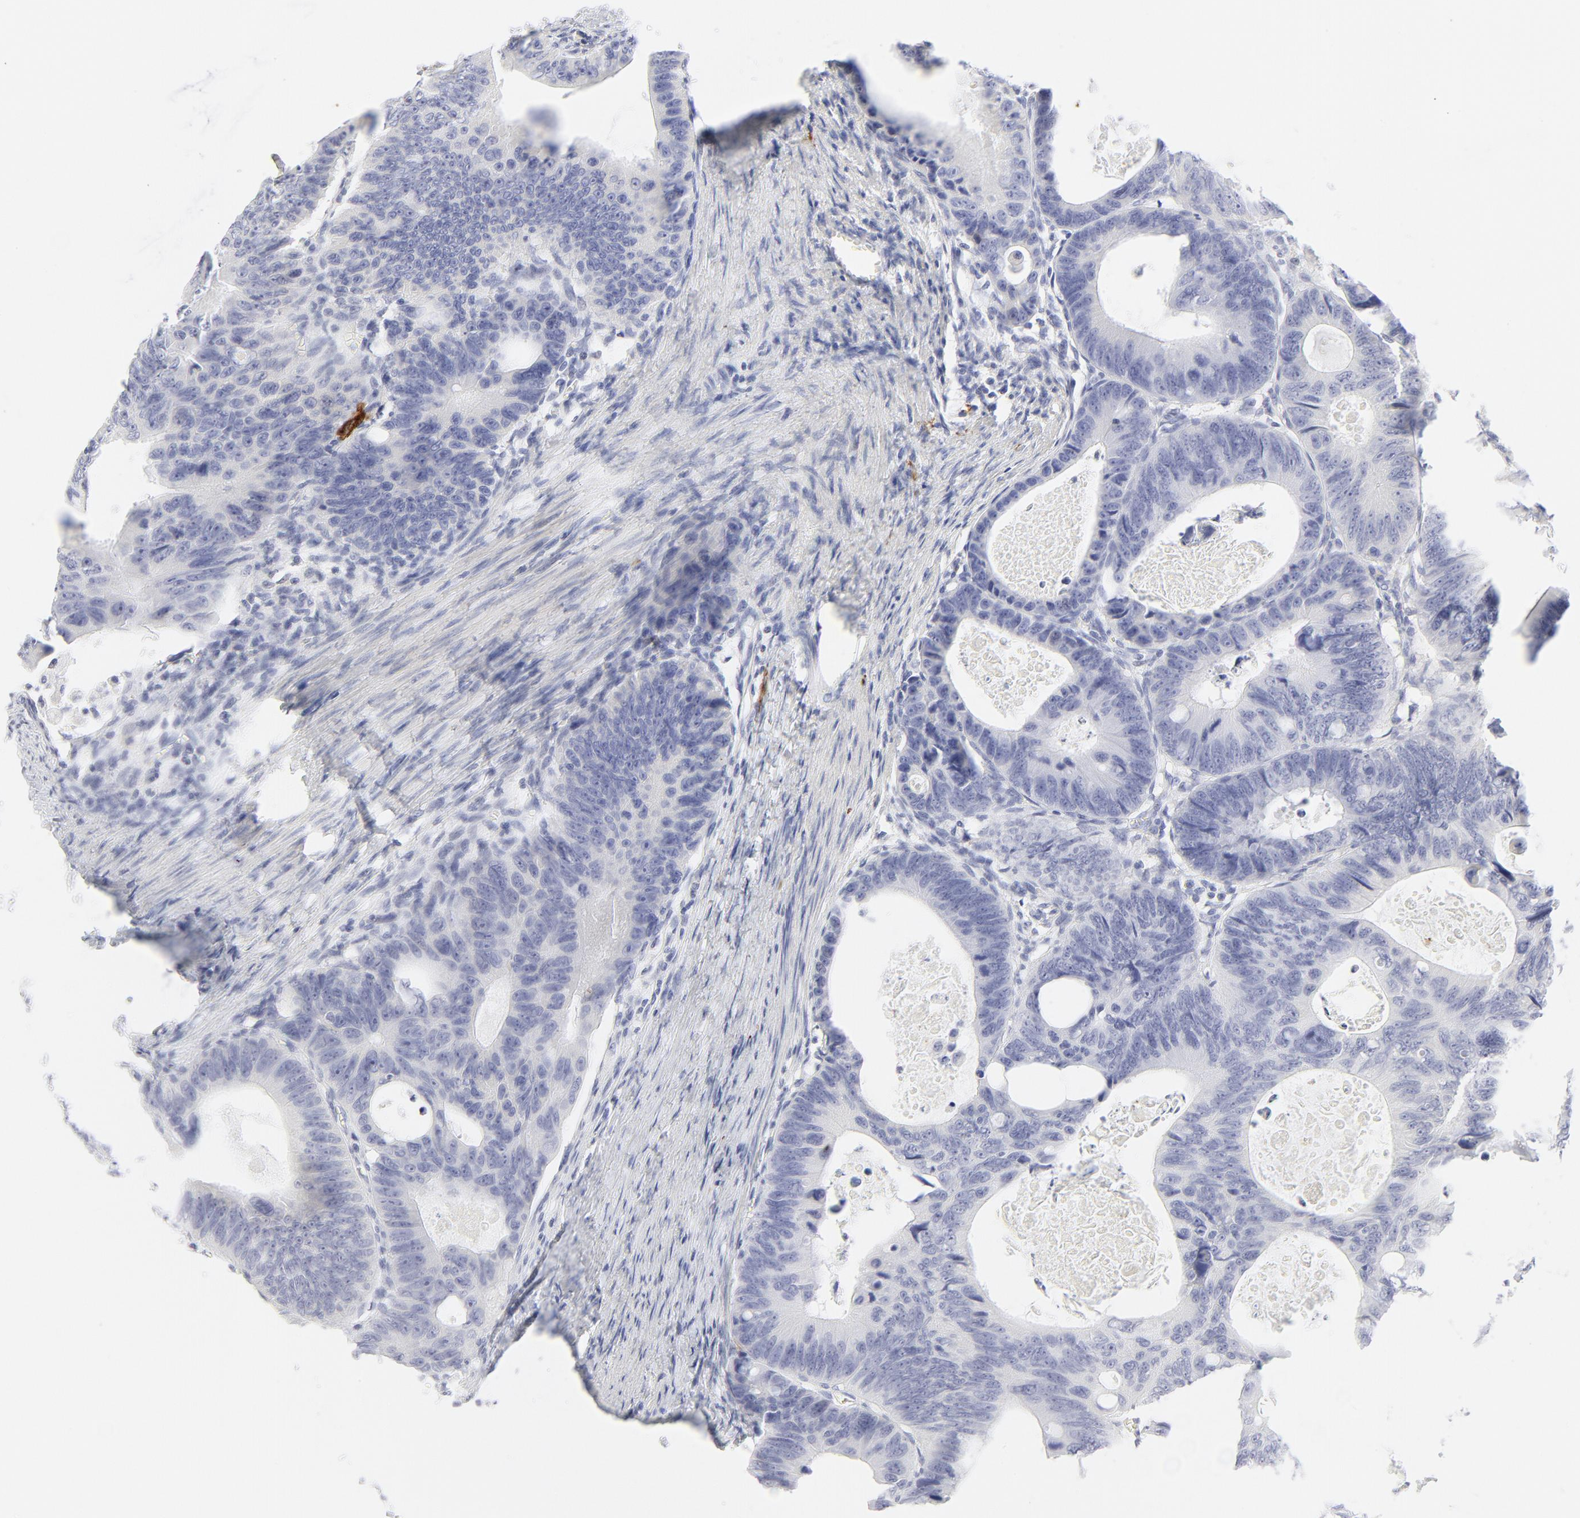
{"staining": {"intensity": "negative", "quantity": "none", "location": "none"}, "tissue": "colorectal cancer", "cell_type": "Tumor cells", "image_type": "cancer", "snomed": [{"axis": "morphology", "description": "Adenocarcinoma, NOS"}, {"axis": "topography", "description": "Colon"}], "caption": "DAB (3,3'-diaminobenzidine) immunohistochemical staining of colorectal cancer (adenocarcinoma) shows no significant expression in tumor cells.", "gene": "CCR7", "patient": {"sex": "female", "age": 55}}